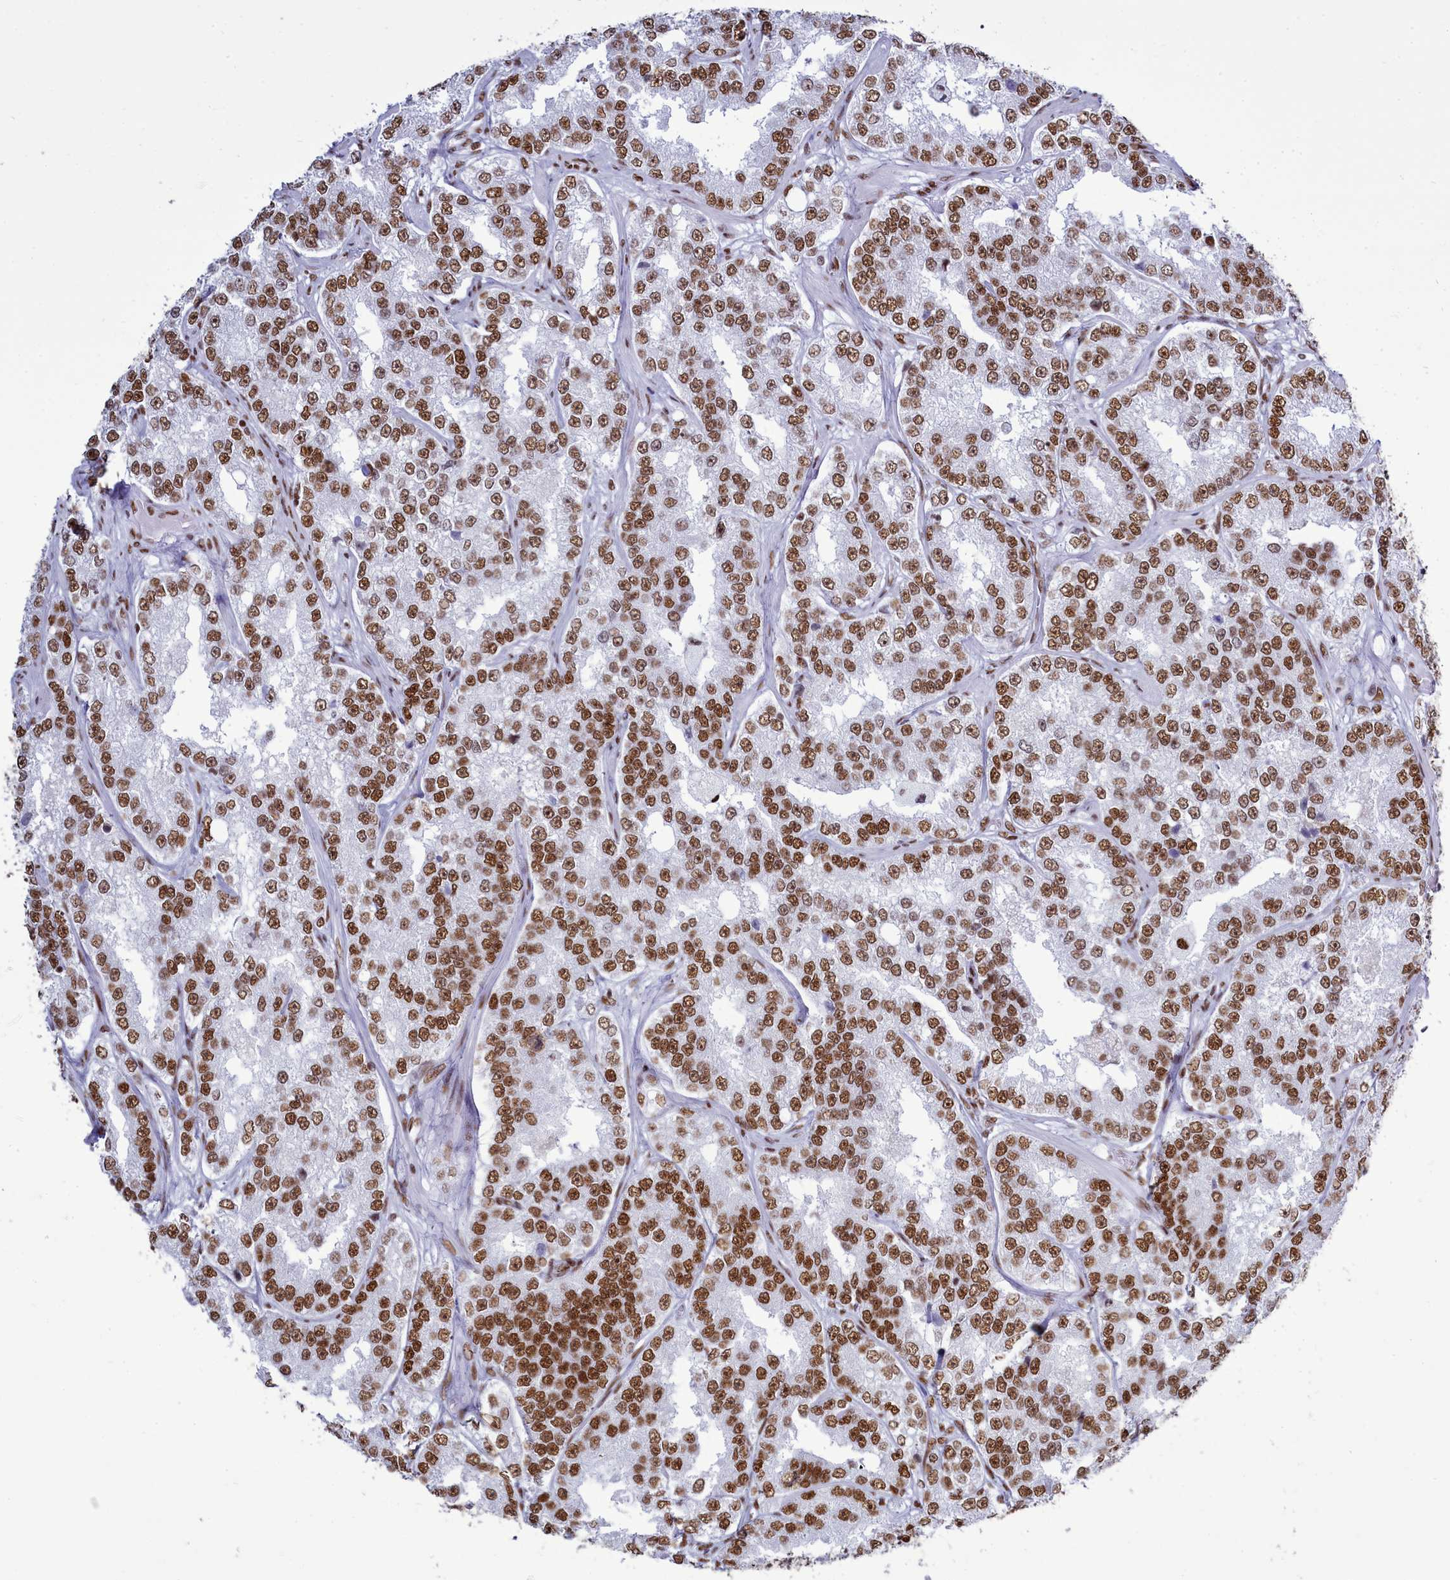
{"staining": {"intensity": "moderate", "quantity": ">75%", "location": "nuclear"}, "tissue": "prostate cancer", "cell_type": "Tumor cells", "image_type": "cancer", "snomed": [{"axis": "morphology", "description": "Normal tissue, NOS"}, {"axis": "morphology", "description": "Adenocarcinoma, High grade"}, {"axis": "topography", "description": "Prostate"}], "caption": "A high-resolution micrograph shows immunohistochemistry staining of adenocarcinoma (high-grade) (prostate), which demonstrates moderate nuclear staining in about >75% of tumor cells.", "gene": "RALY", "patient": {"sex": "male", "age": 83}}